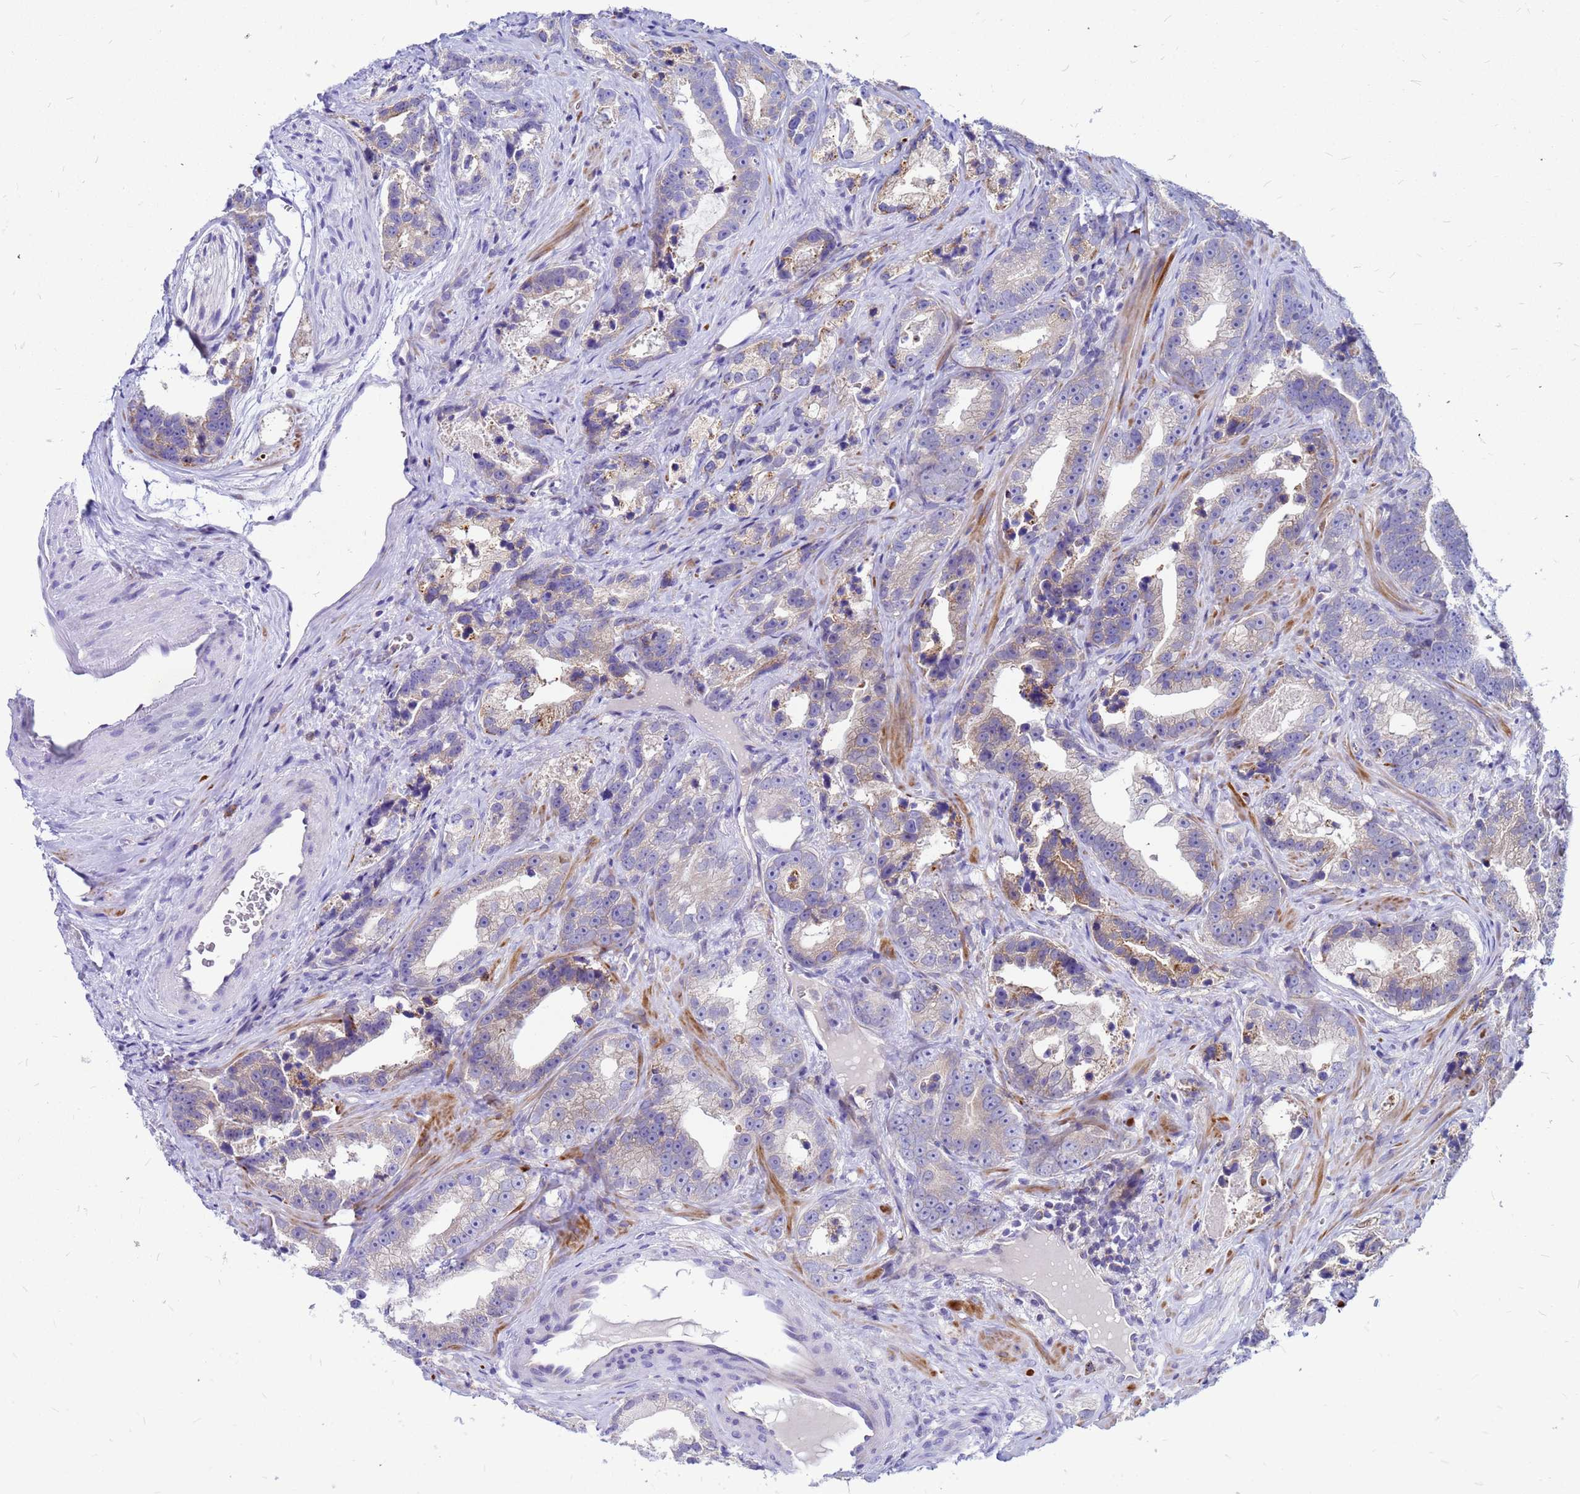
{"staining": {"intensity": "weak", "quantity": "<25%", "location": "cytoplasmic/membranous"}, "tissue": "prostate cancer", "cell_type": "Tumor cells", "image_type": "cancer", "snomed": [{"axis": "morphology", "description": "Adenocarcinoma, High grade"}, {"axis": "topography", "description": "Prostate"}], "caption": "This is an immunohistochemistry photomicrograph of prostate cancer (high-grade adenocarcinoma). There is no expression in tumor cells.", "gene": "FHIP1A", "patient": {"sex": "male", "age": 62}}